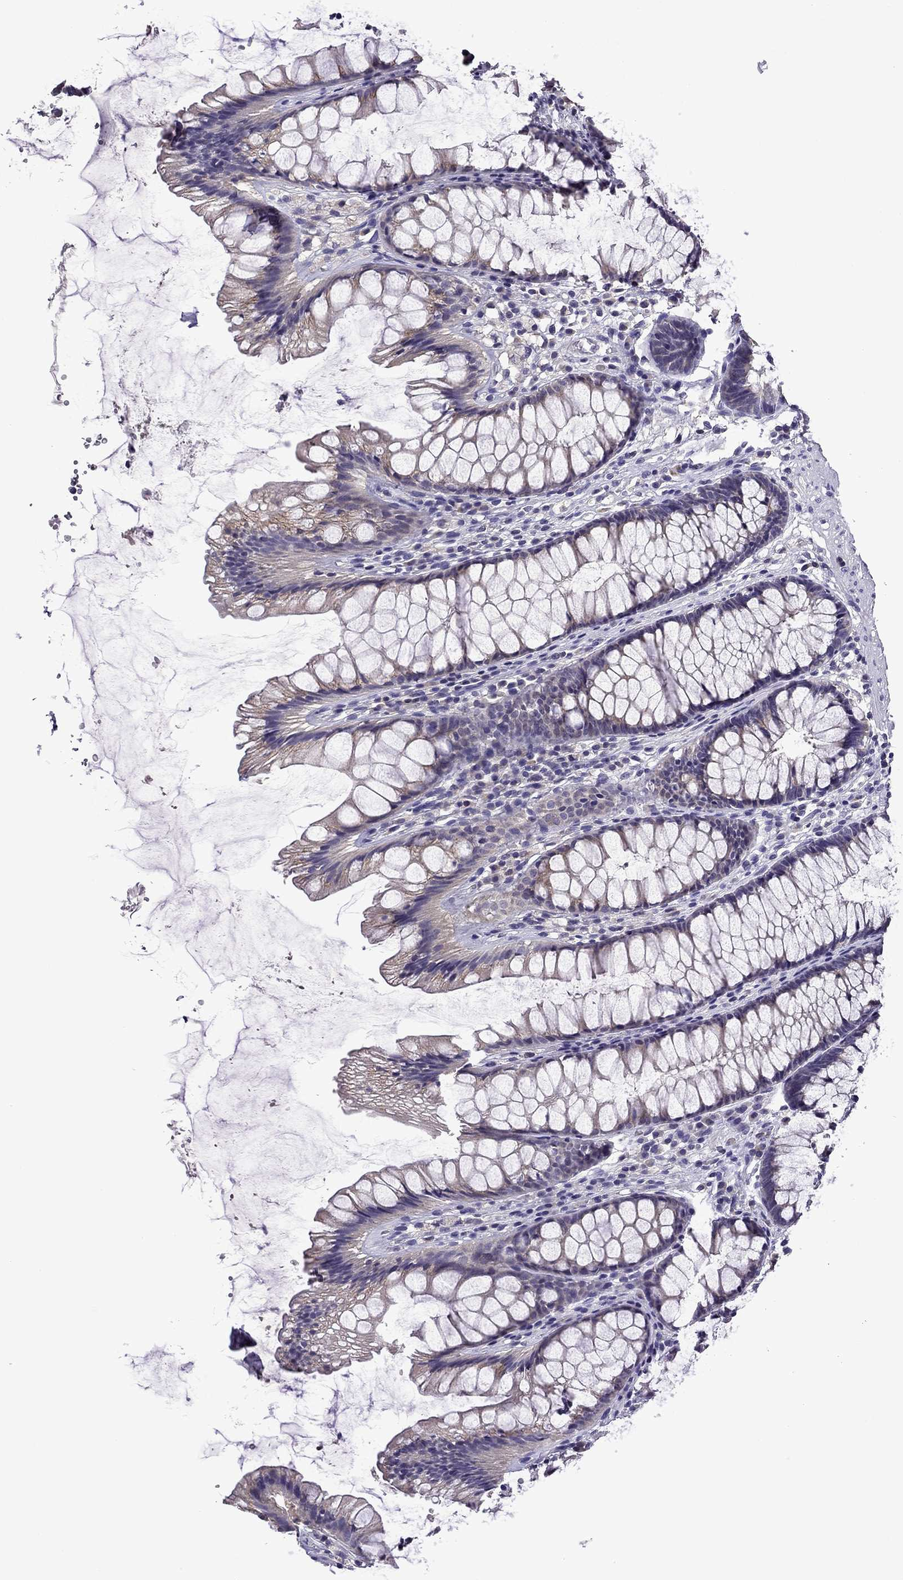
{"staining": {"intensity": "weak", "quantity": "25%-75%", "location": "cytoplasmic/membranous"}, "tissue": "rectum", "cell_type": "Glandular cells", "image_type": "normal", "snomed": [{"axis": "morphology", "description": "Normal tissue, NOS"}, {"axis": "topography", "description": "Rectum"}], "caption": "Immunohistochemistry (IHC) staining of benign rectum, which reveals low levels of weak cytoplasmic/membranous staining in about 25%-75% of glandular cells indicating weak cytoplasmic/membranous protein expression. The staining was performed using DAB (3,3'-diaminobenzidine) (brown) for protein detection and nuclei were counterstained in hematoxylin (blue).", "gene": "TTN", "patient": {"sex": "male", "age": 72}}